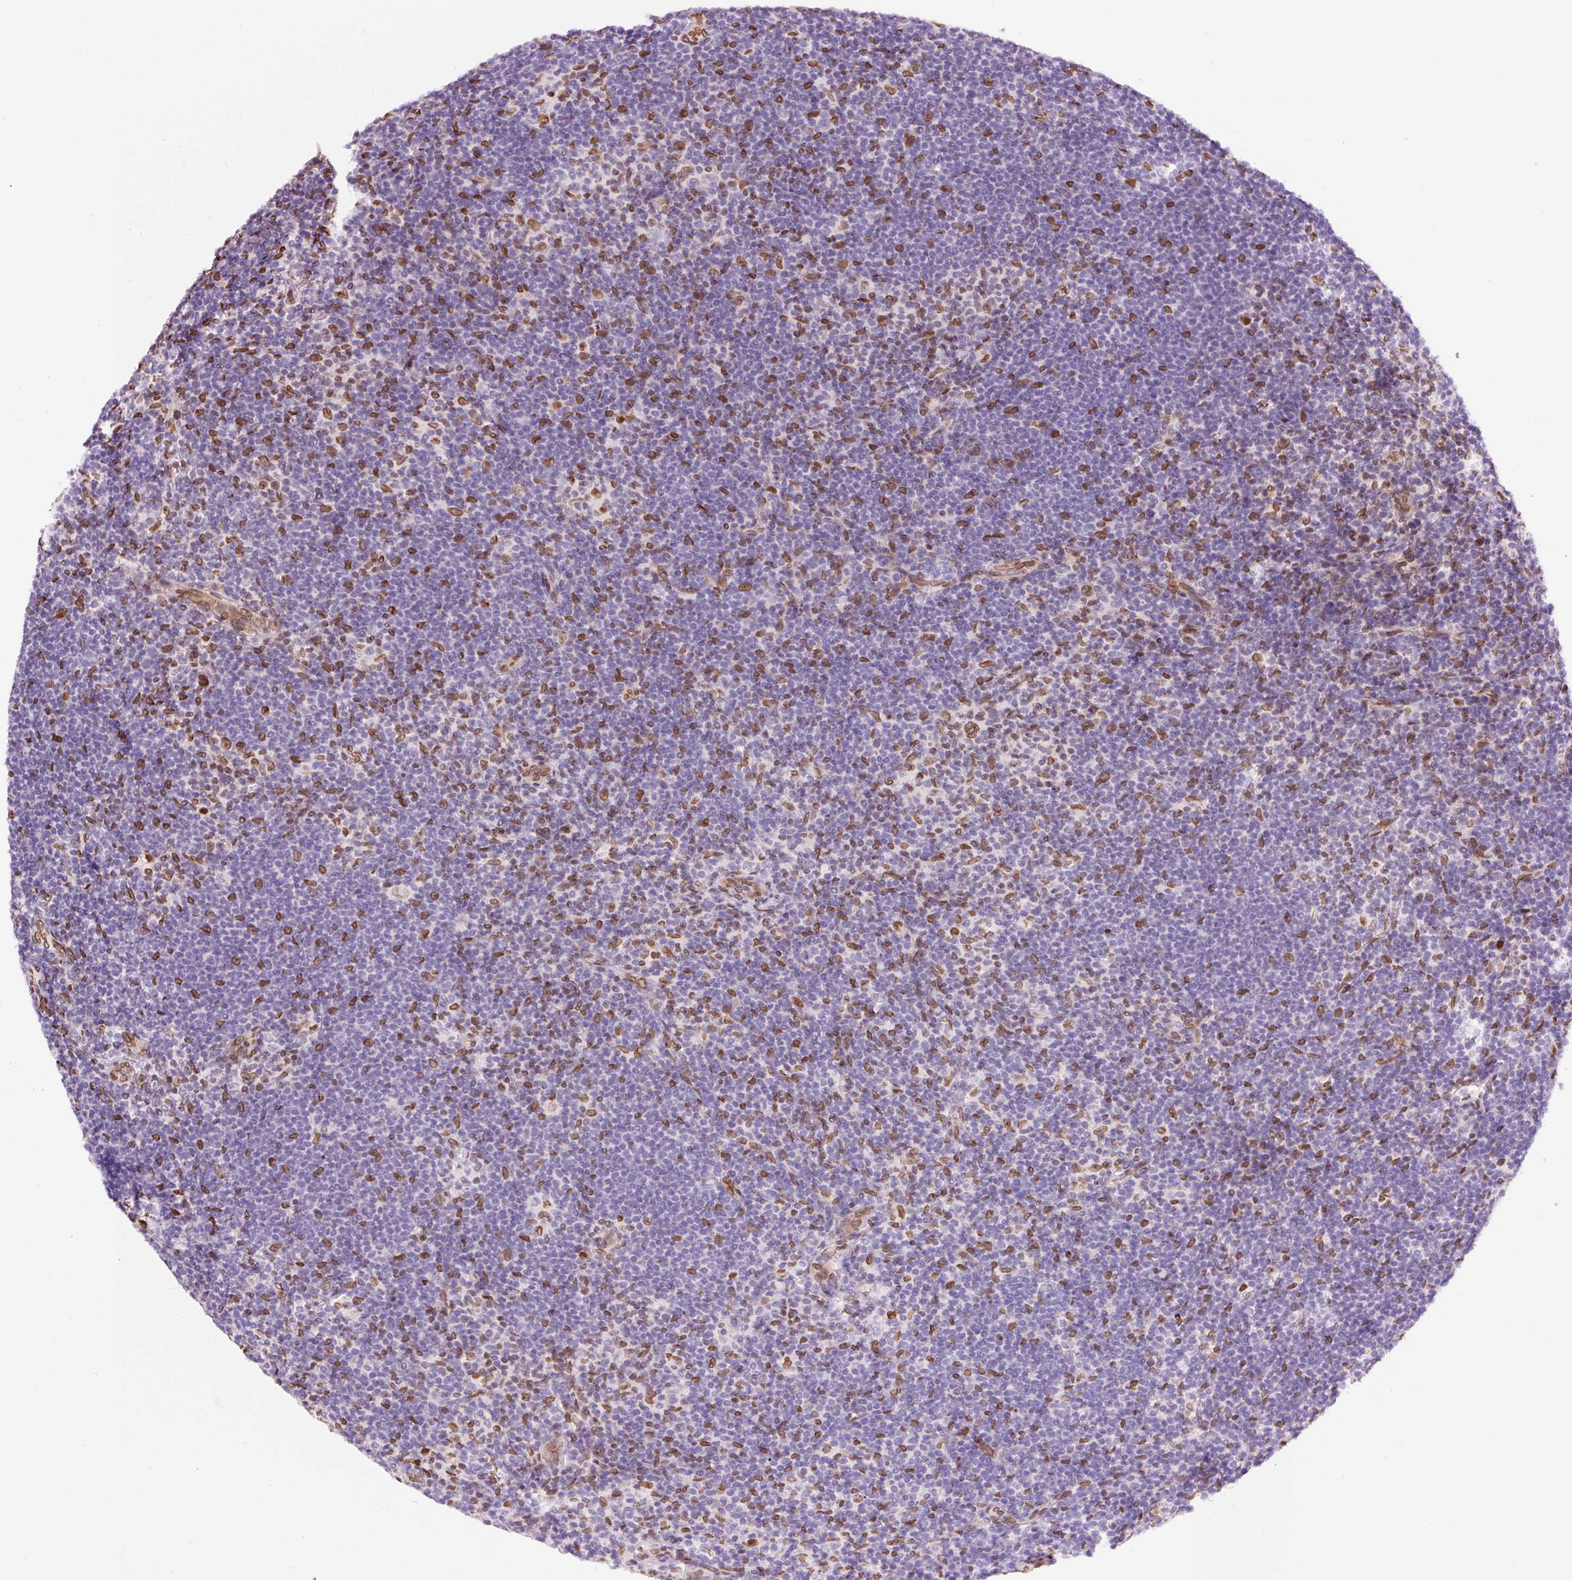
{"staining": {"intensity": "negative", "quantity": "none", "location": "none"}, "tissue": "lymphoma", "cell_type": "Tumor cells", "image_type": "cancer", "snomed": [{"axis": "morphology", "description": "Hodgkin's disease, NOS"}, {"axis": "topography", "description": "Lymph node"}], "caption": "The photomicrograph exhibits no staining of tumor cells in Hodgkin's disease. Nuclei are stained in blue.", "gene": "ZNF224", "patient": {"sex": "female", "age": 57}}